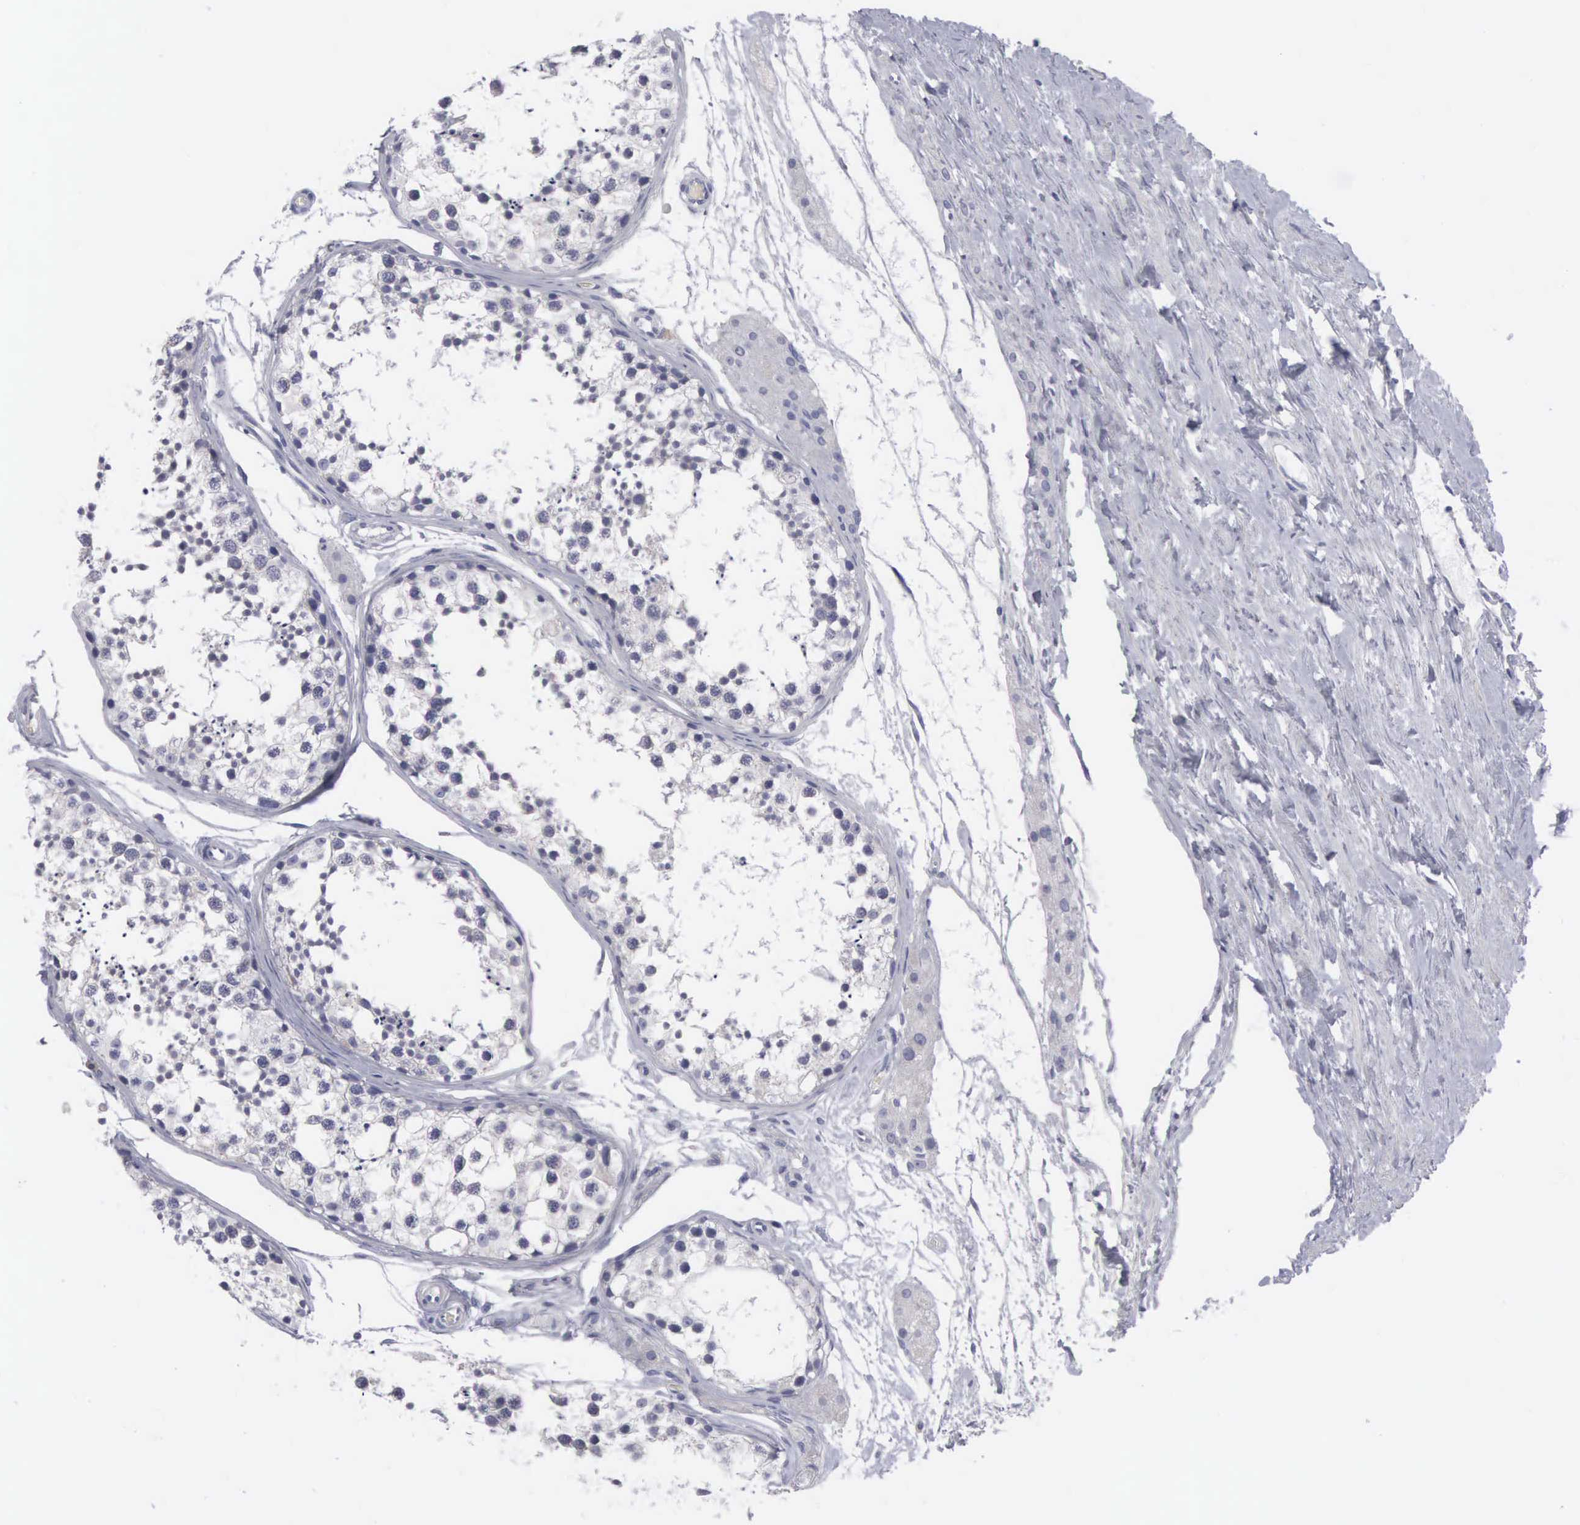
{"staining": {"intensity": "negative", "quantity": "none", "location": "none"}, "tissue": "testis", "cell_type": "Cells in seminiferous ducts", "image_type": "normal", "snomed": [{"axis": "morphology", "description": "Normal tissue, NOS"}, {"axis": "topography", "description": "Testis"}], "caption": "This is a image of immunohistochemistry (IHC) staining of normal testis, which shows no expression in cells in seminiferous ducts. The staining is performed using DAB brown chromogen with nuclei counter-stained in using hematoxylin.", "gene": "APOOL", "patient": {"sex": "male", "age": 57}}